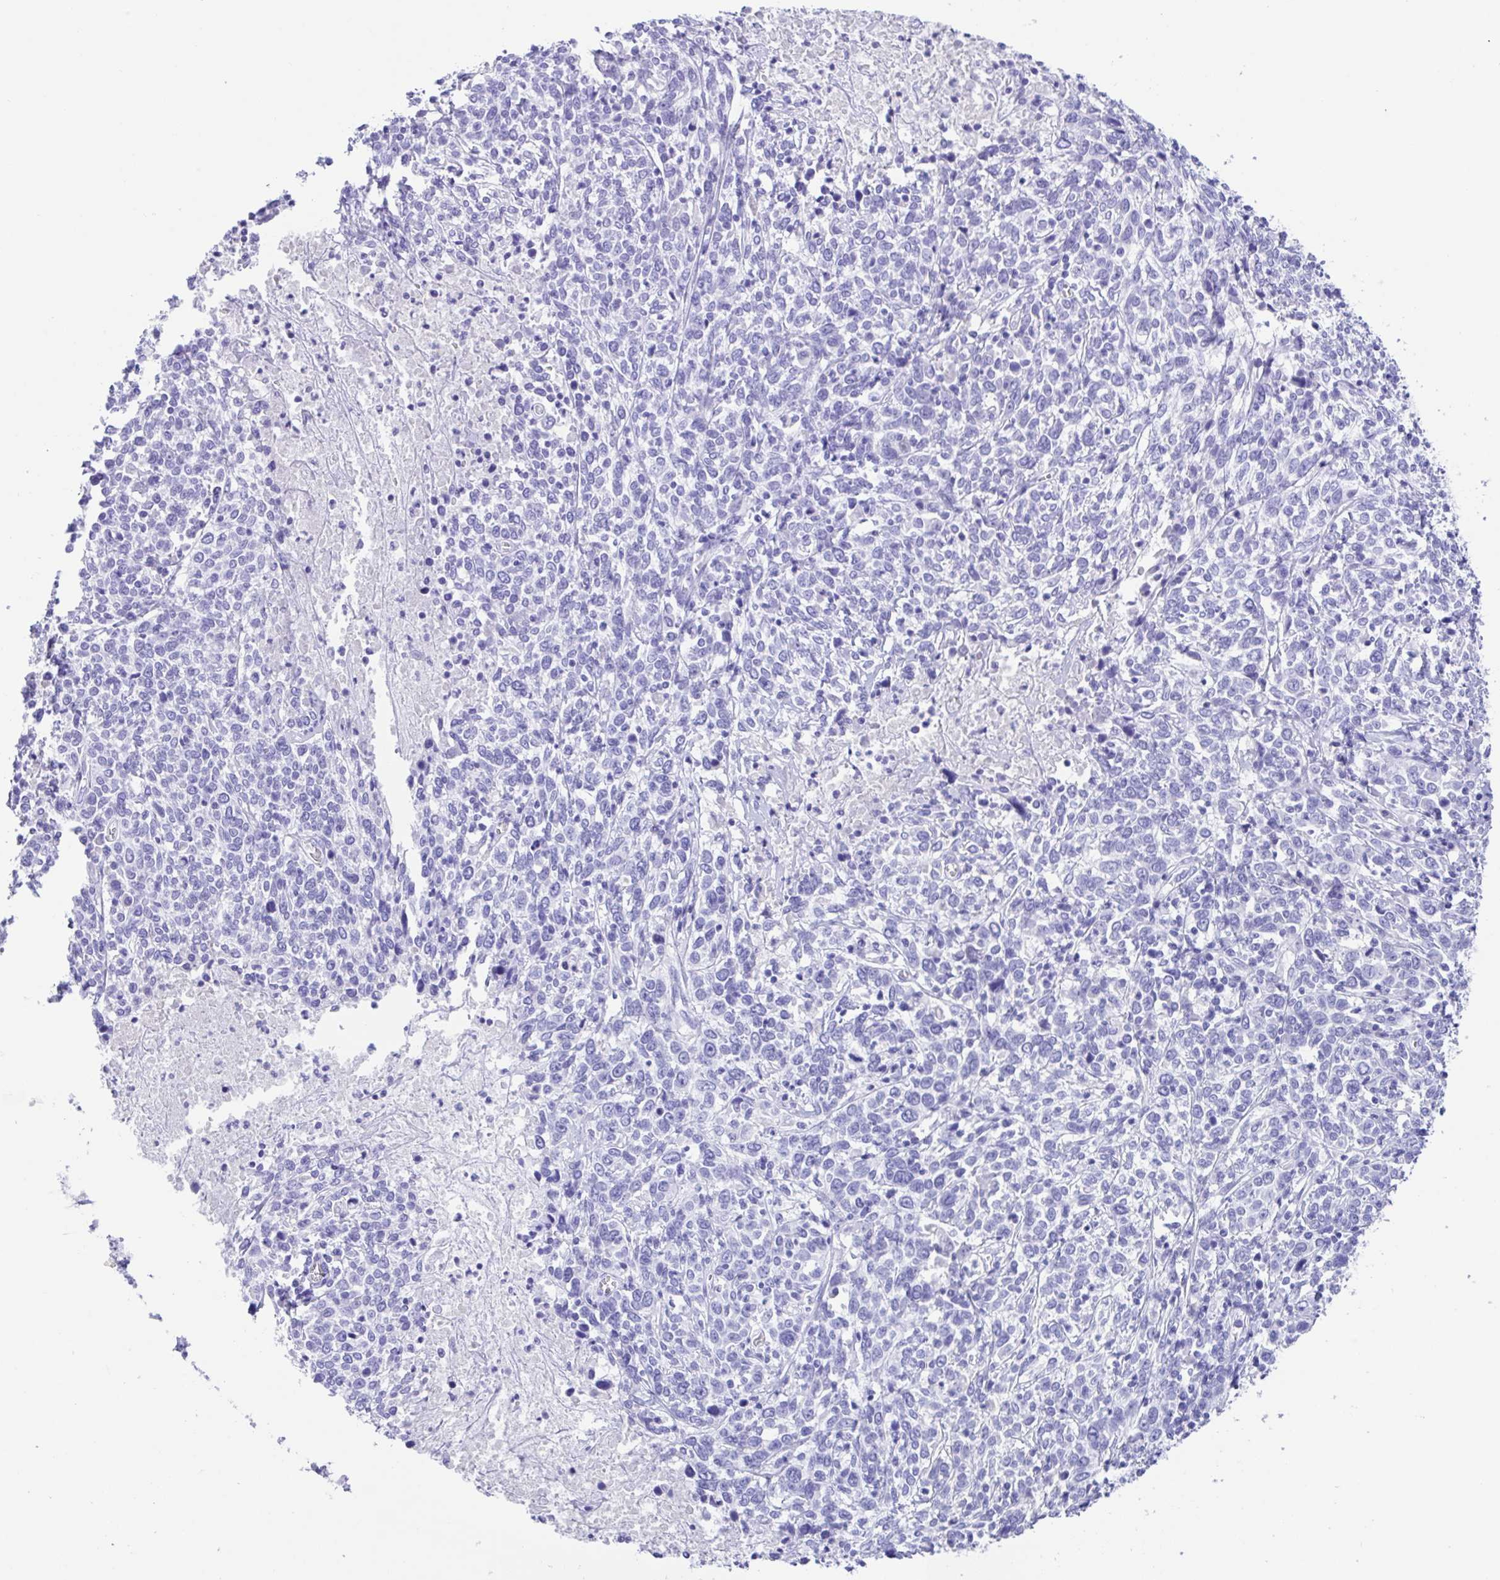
{"staining": {"intensity": "negative", "quantity": "none", "location": "none"}, "tissue": "cervical cancer", "cell_type": "Tumor cells", "image_type": "cancer", "snomed": [{"axis": "morphology", "description": "Squamous cell carcinoma, NOS"}, {"axis": "topography", "description": "Cervix"}], "caption": "DAB (3,3'-diaminobenzidine) immunohistochemical staining of cervical squamous cell carcinoma exhibits no significant positivity in tumor cells.", "gene": "CPA1", "patient": {"sex": "female", "age": 46}}